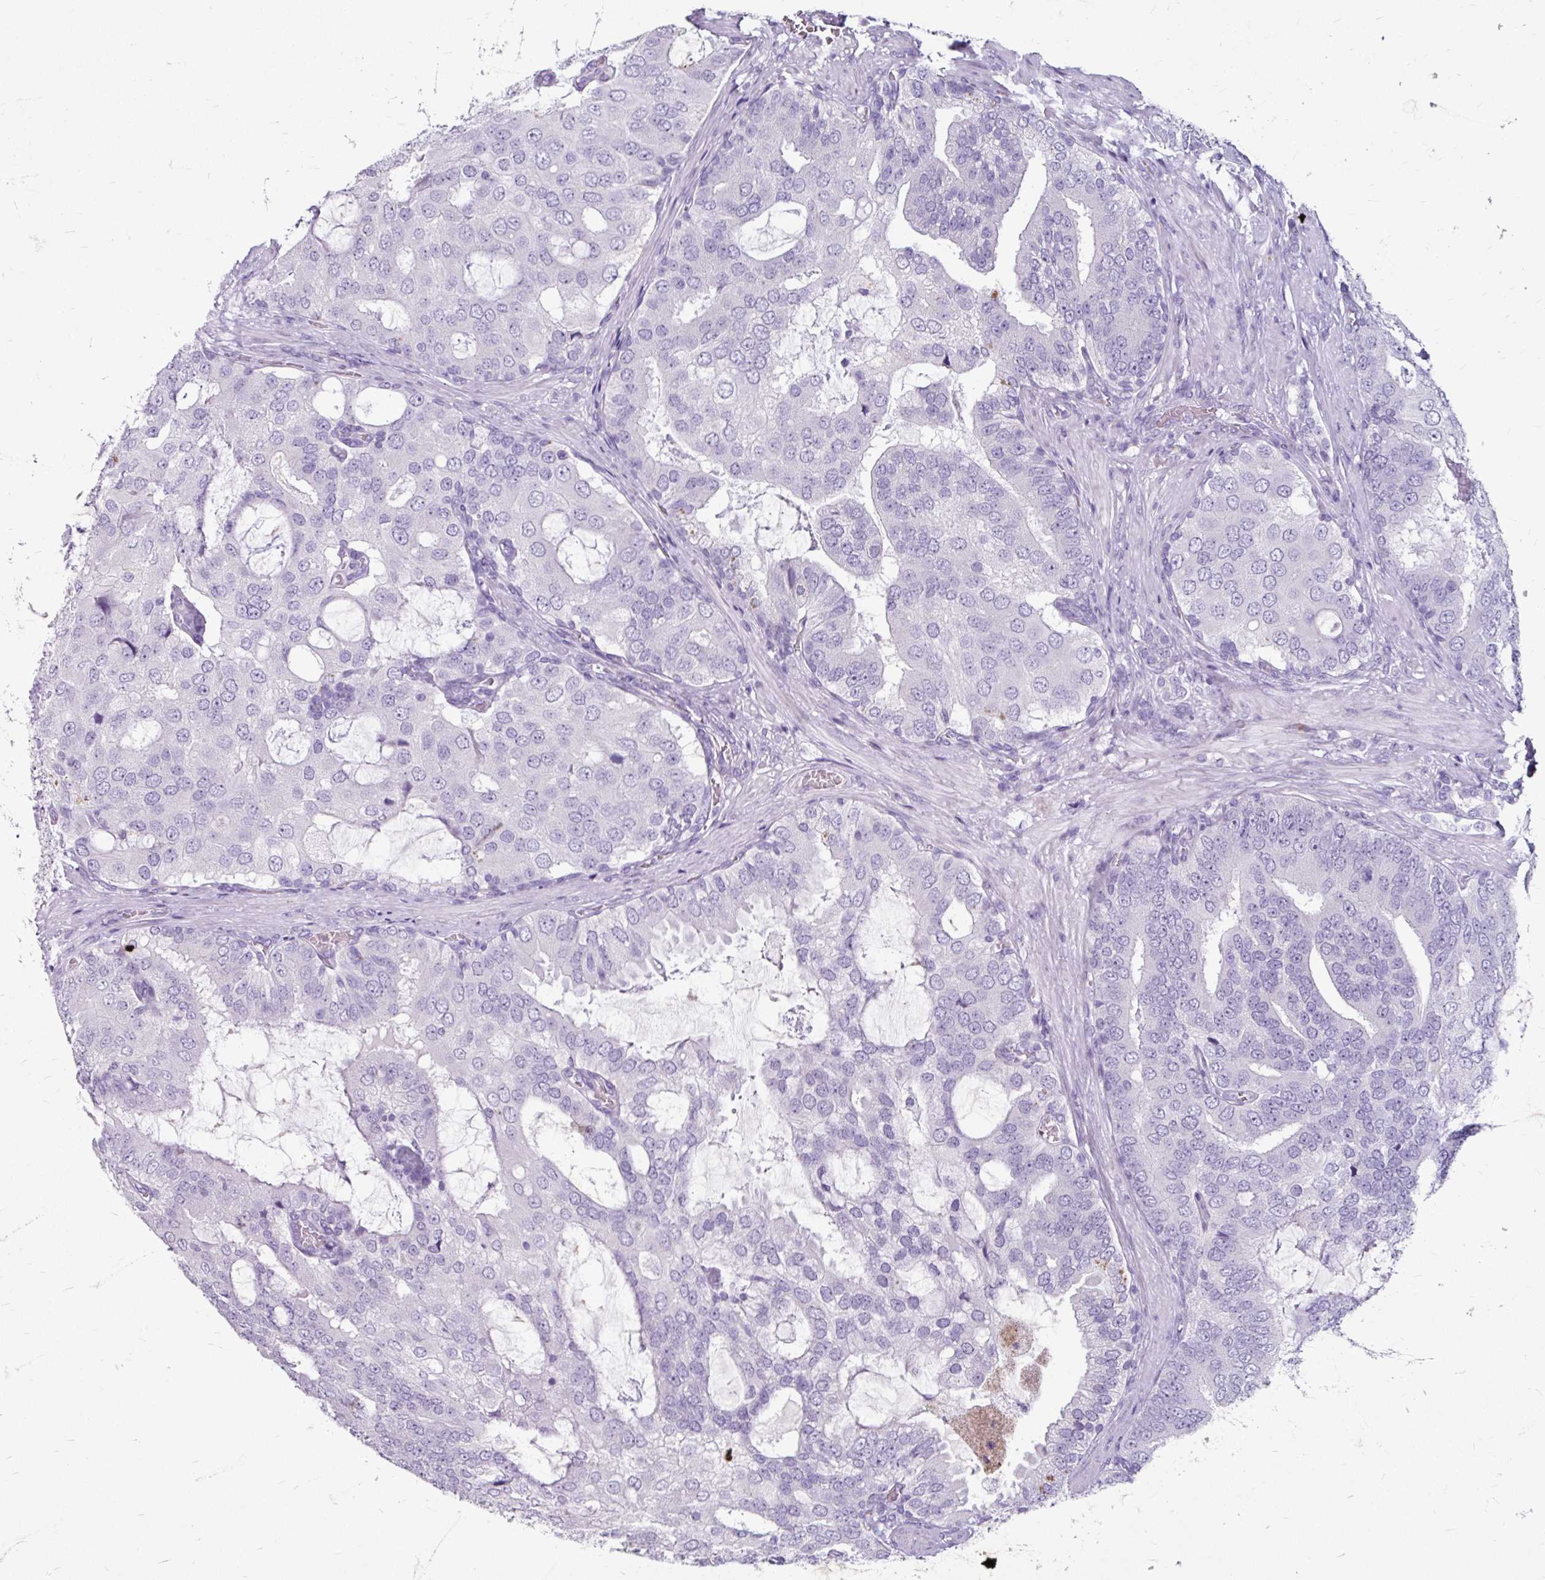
{"staining": {"intensity": "negative", "quantity": "none", "location": "none"}, "tissue": "prostate cancer", "cell_type": "Tumor cells", "image_type": "cancer", "snomed": [{"axis": "morphology", "description": "Adenocarcinoma, High grade"}, {"axis": "topography", "description": "Prostate"}], "caption": "Micrograph shows no significant protein staining in tumor cells of prostate cancer. (IHC, brightfield microscopy, high magnification).", "gene": "ANKRD1", "patient": {"sex": "male", "age": 55}}